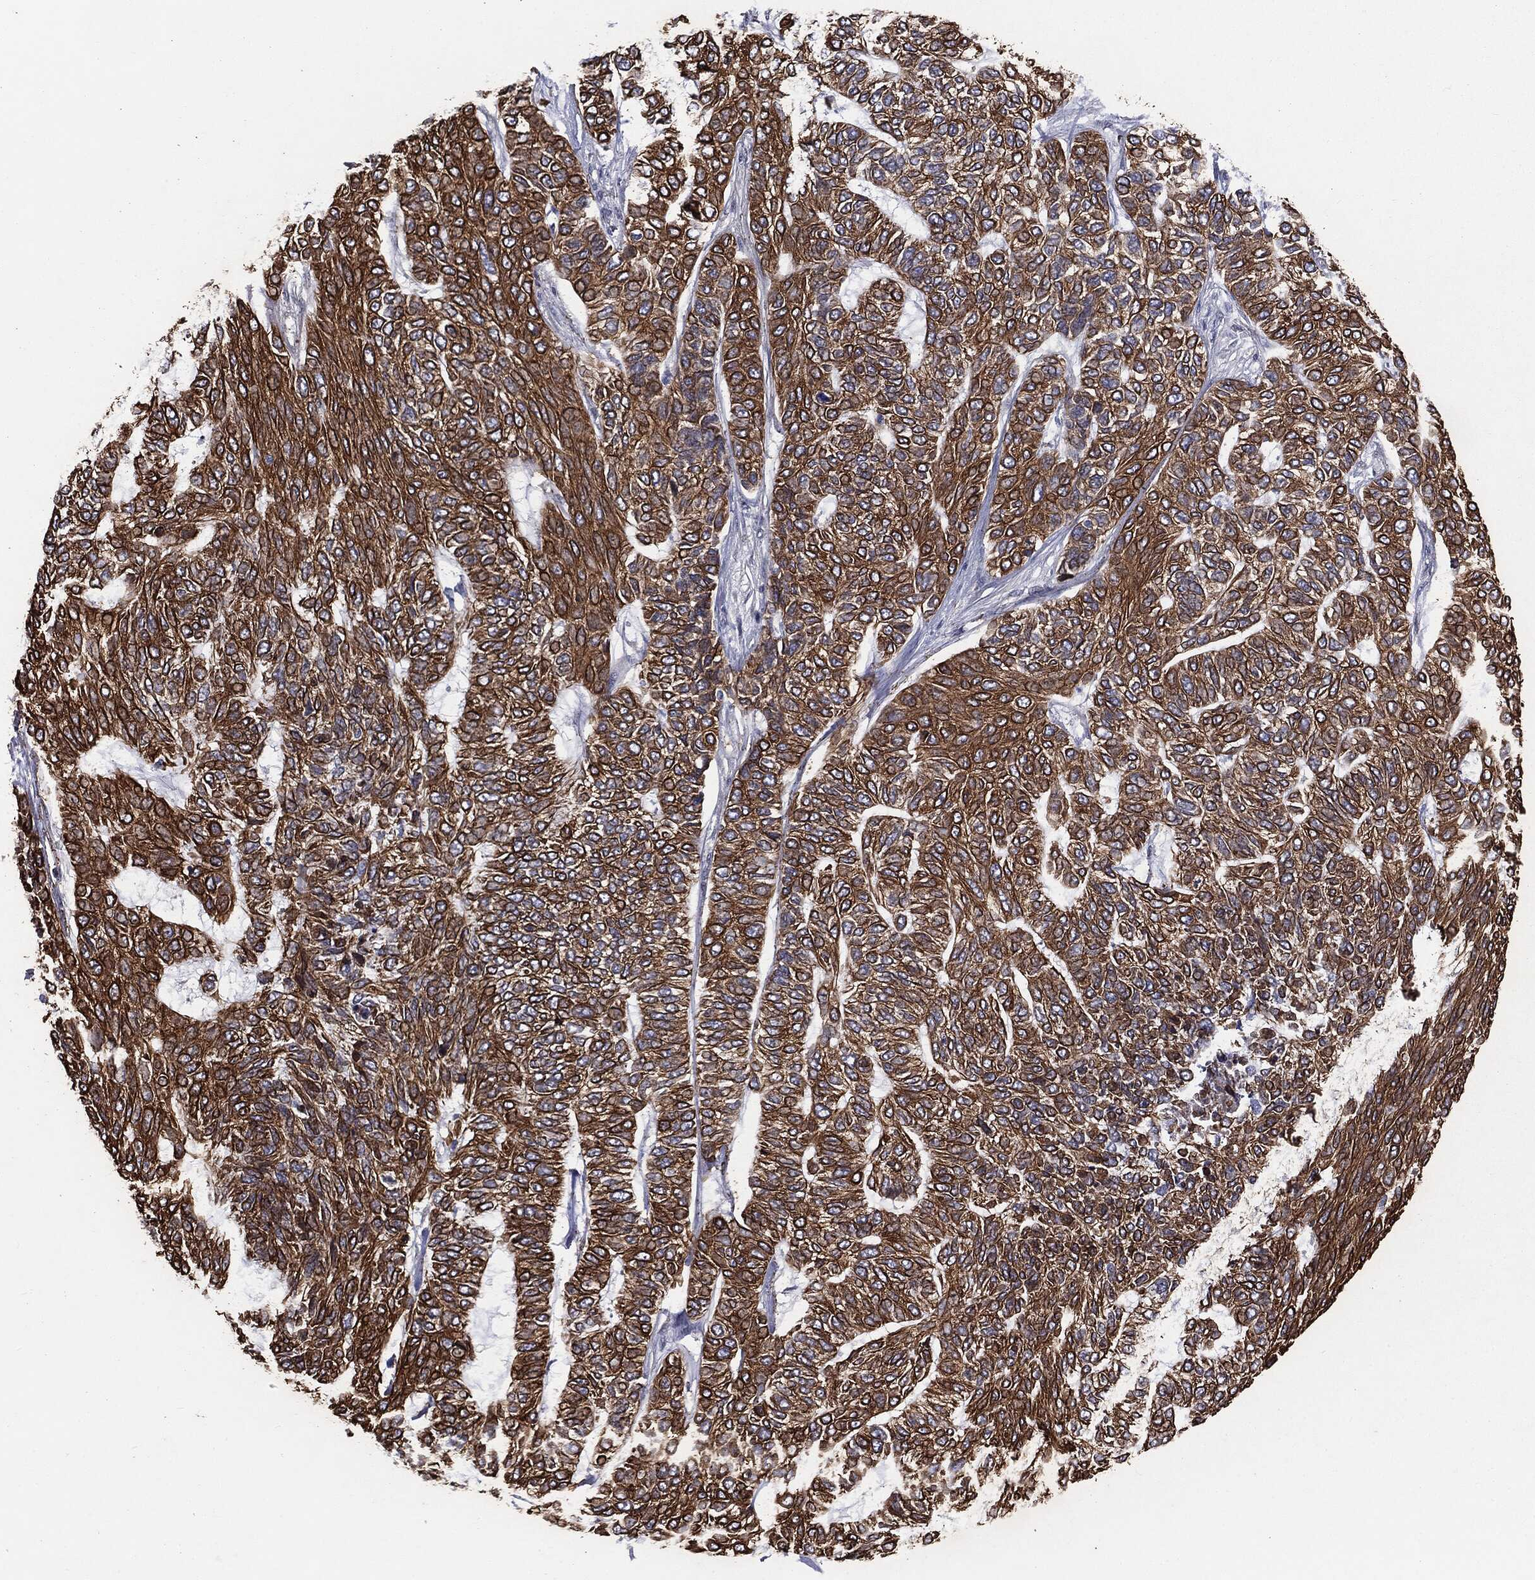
{"staining": {"intensity": "strong", "quantity": ">75%", "location": "cytoplasmic/membranous"}, "tissue": "skin cancer", "cell_type": "Tumor cells", "image_type": "cancer", "snomed": [{"axis": "morphology", "description": "Basal cell carcinoma"}, {"axis": "topography", "description": "Skin"}], "caption": "Immunohistochemistry (DAB) staining of human skin cancer (basal cell carcinoma) shows strong cytoplasmic/membranous protein staining in approximately >75% of tumor cells.", "gene": "KRT5", "patient": {"sex": "female", "age": 65}}